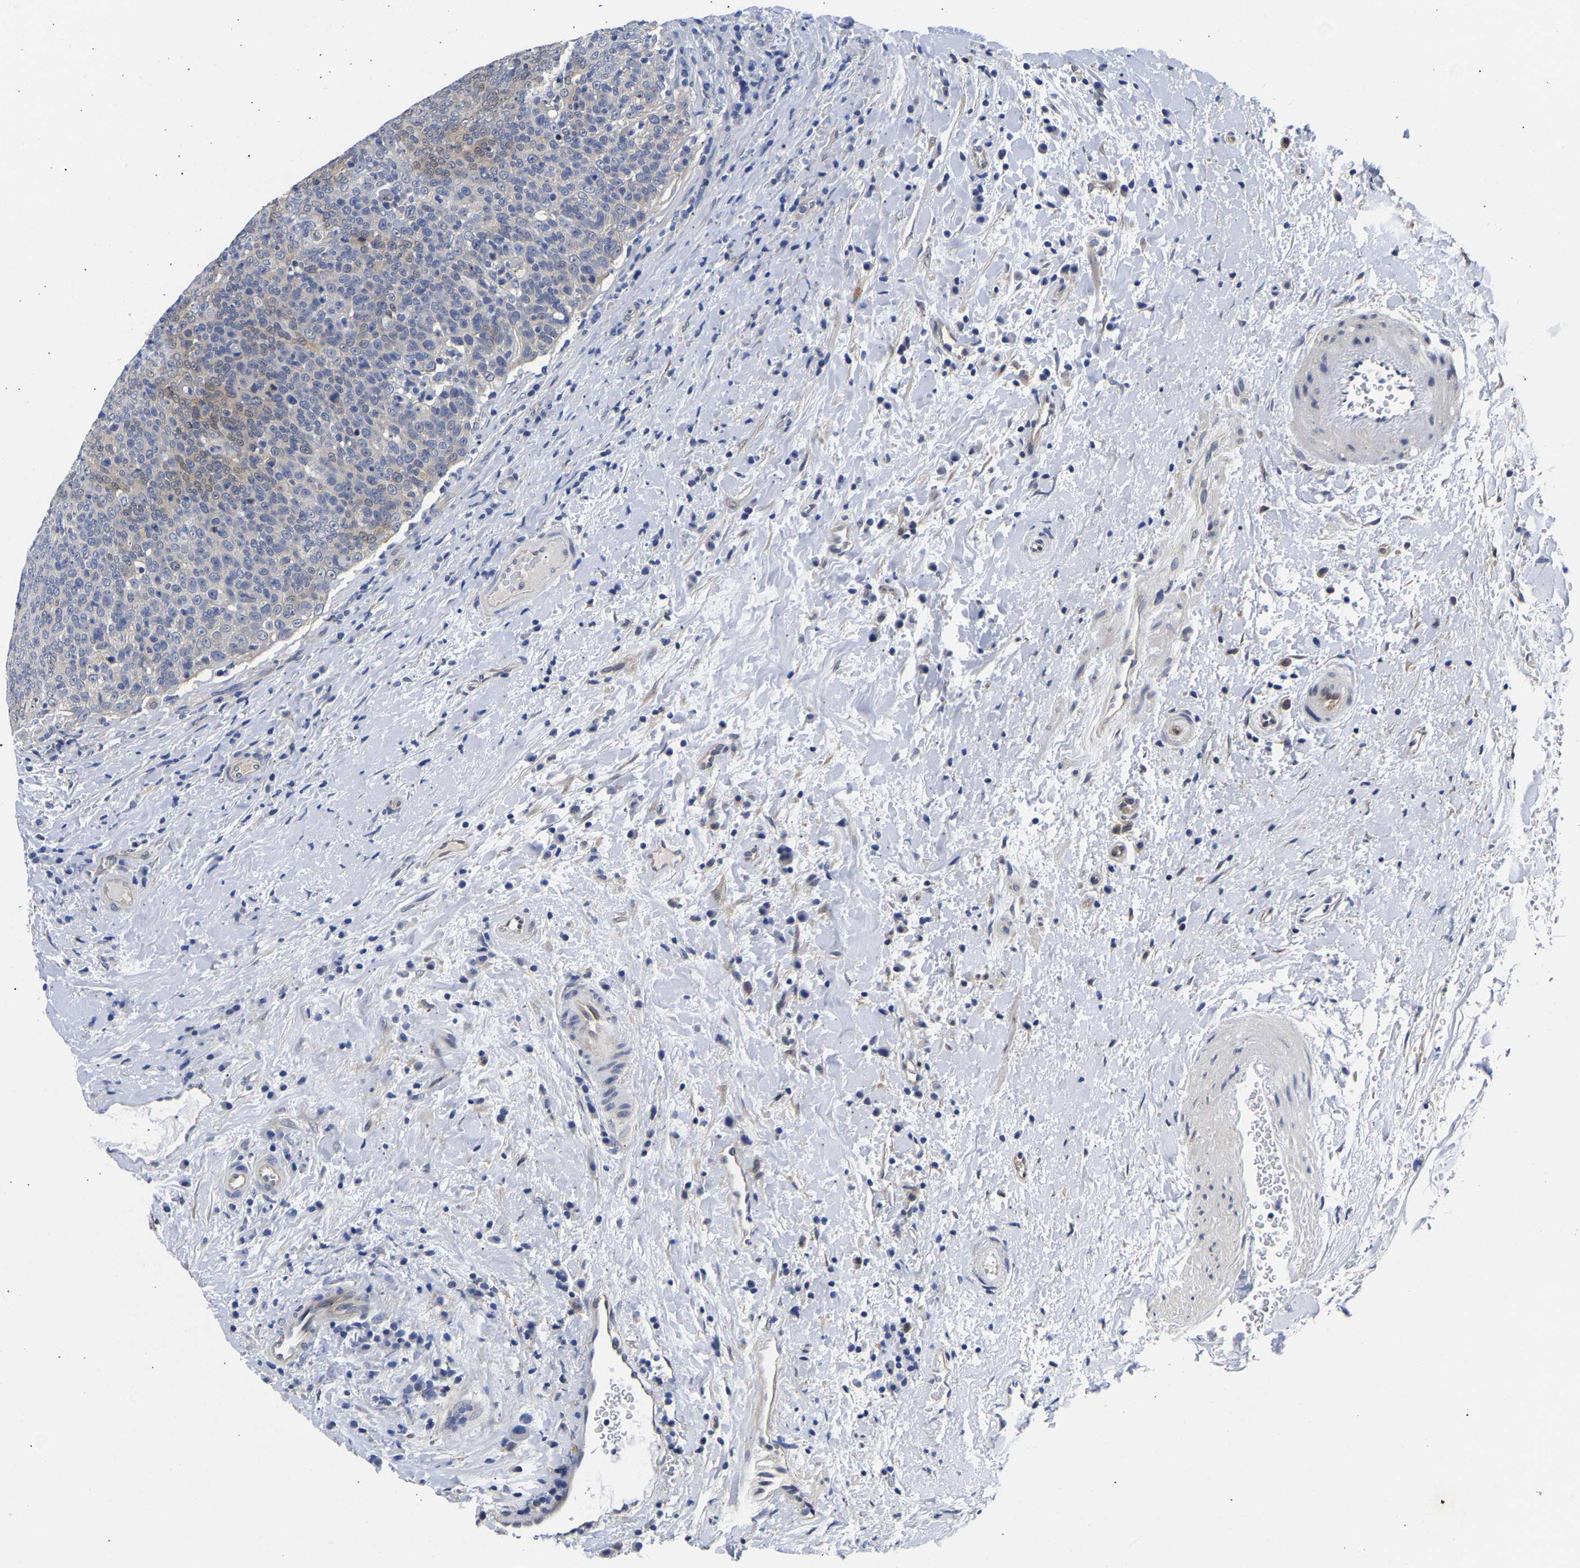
{"staining": {"intensity": "weak", "quantity": "<25%", "location": "cytoplasmic/membranous"}, "tissue": "head and neck cancer", "cell_type": "Tumor cells", "image_type": "cancer", "snomed": [{"axis": "morphology", "description": "Squamous cell carcinoma, NOS"}, {"axis": "morphology", "description": "Squamous cell carcinoma, metastatic, NOS"}, {"axis": "topography", "description": "Lymph node"}, {"axis": "topography", "description": "Head-Neck"}], "caption": "Immunohistochemistry (IHC) micrograph of head and neck cancer stained for a protein (brown), which reveals no positivity in tumor cells.", "gene": "CCDC6", "patient": {"sex": "male", "age": 62}}